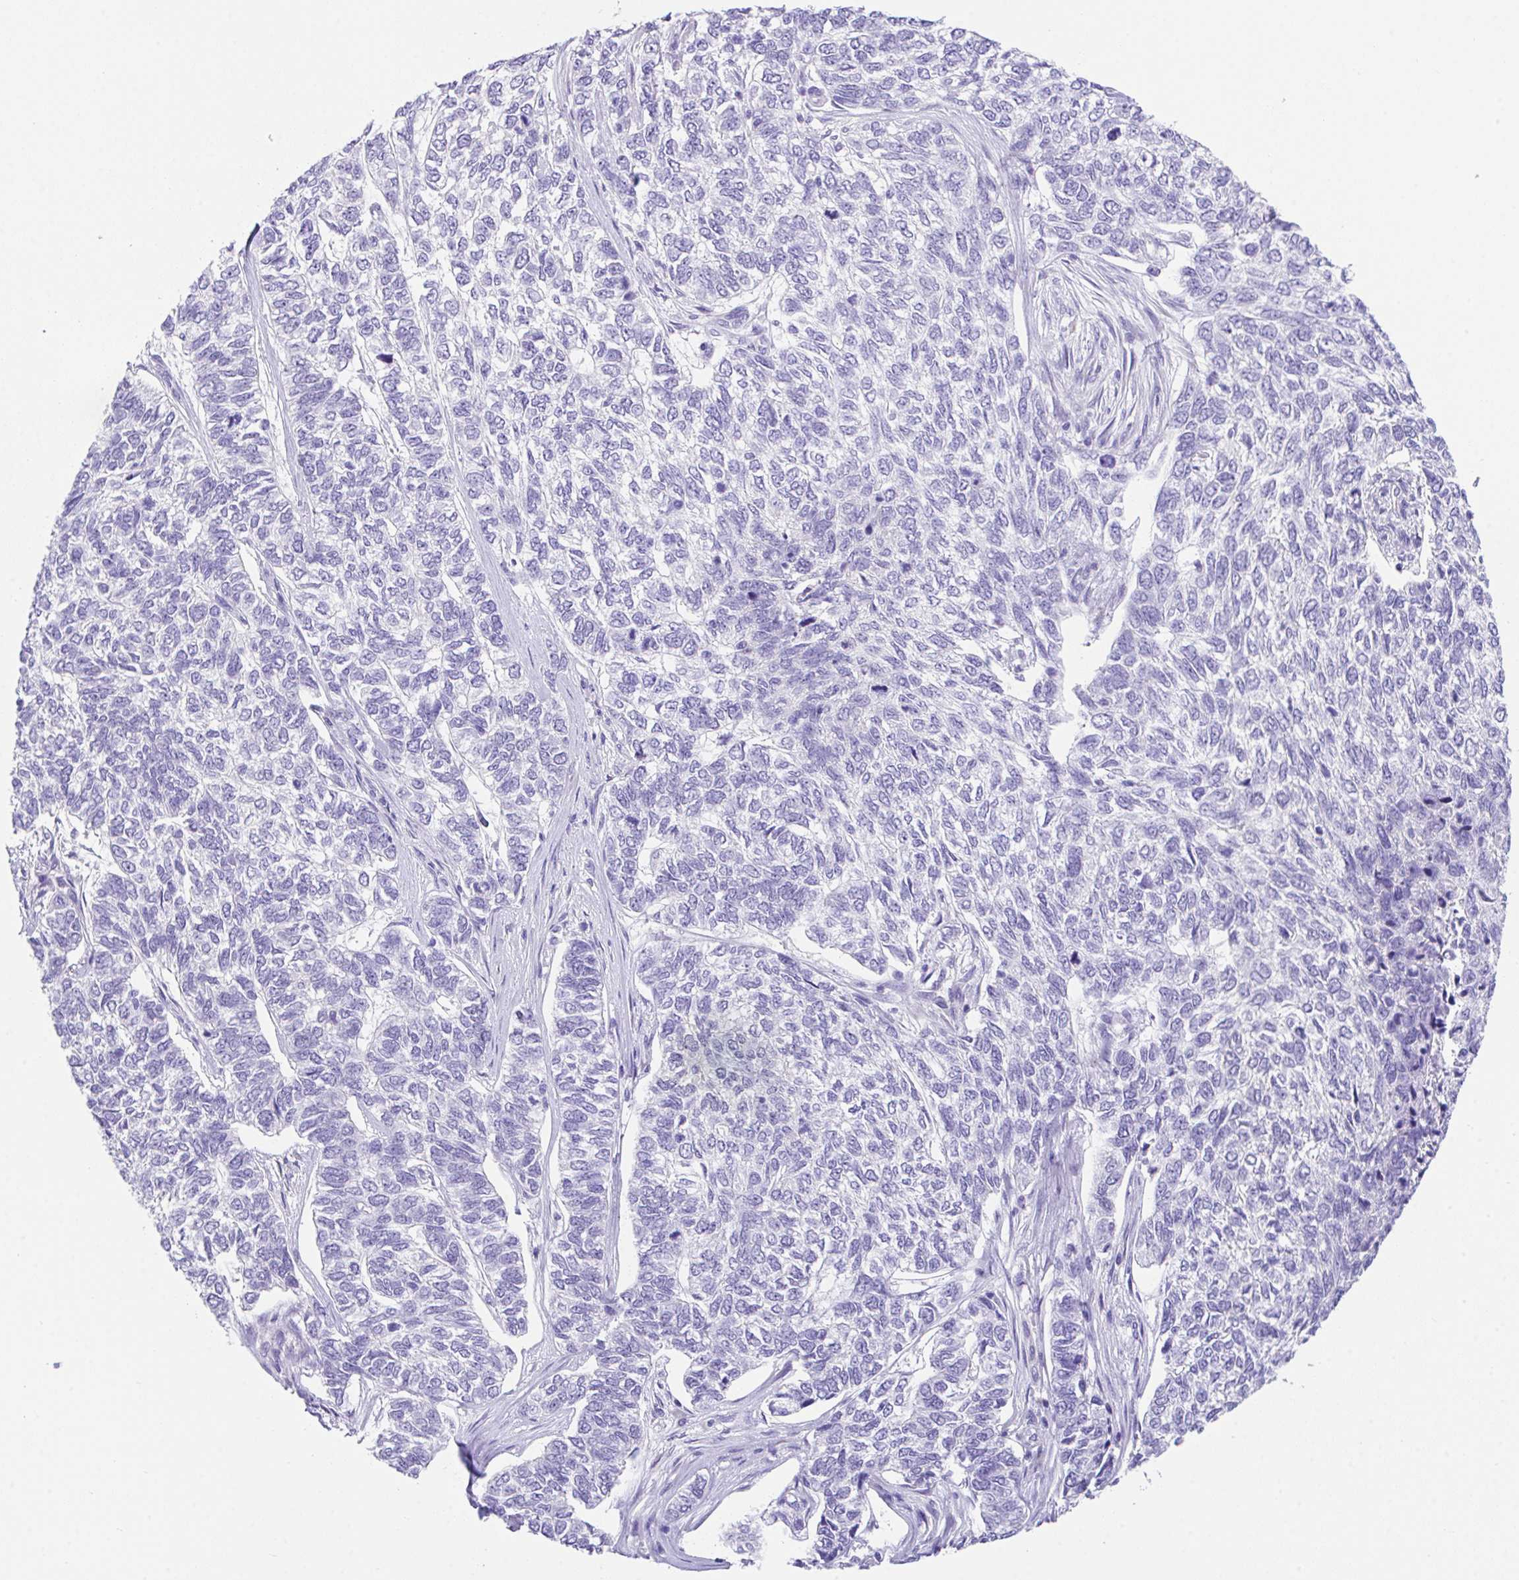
{"staining": {"intensity": "negative", "quantity": "none", "location": "none"}, "tissue": "skin cancer", "cell_type": "Tumor cells", "image_type": "cancer", "snomed": [{"axis": "morphology", "description": "Basal cell carcinoma"}, {"axis": "topography", "description": "Skin"}], "caption": "Tumor cells are negative for brown protein staining in skin cancer.", "gene": "HACD4", "patient": {"sex": "female", "age": 65}}